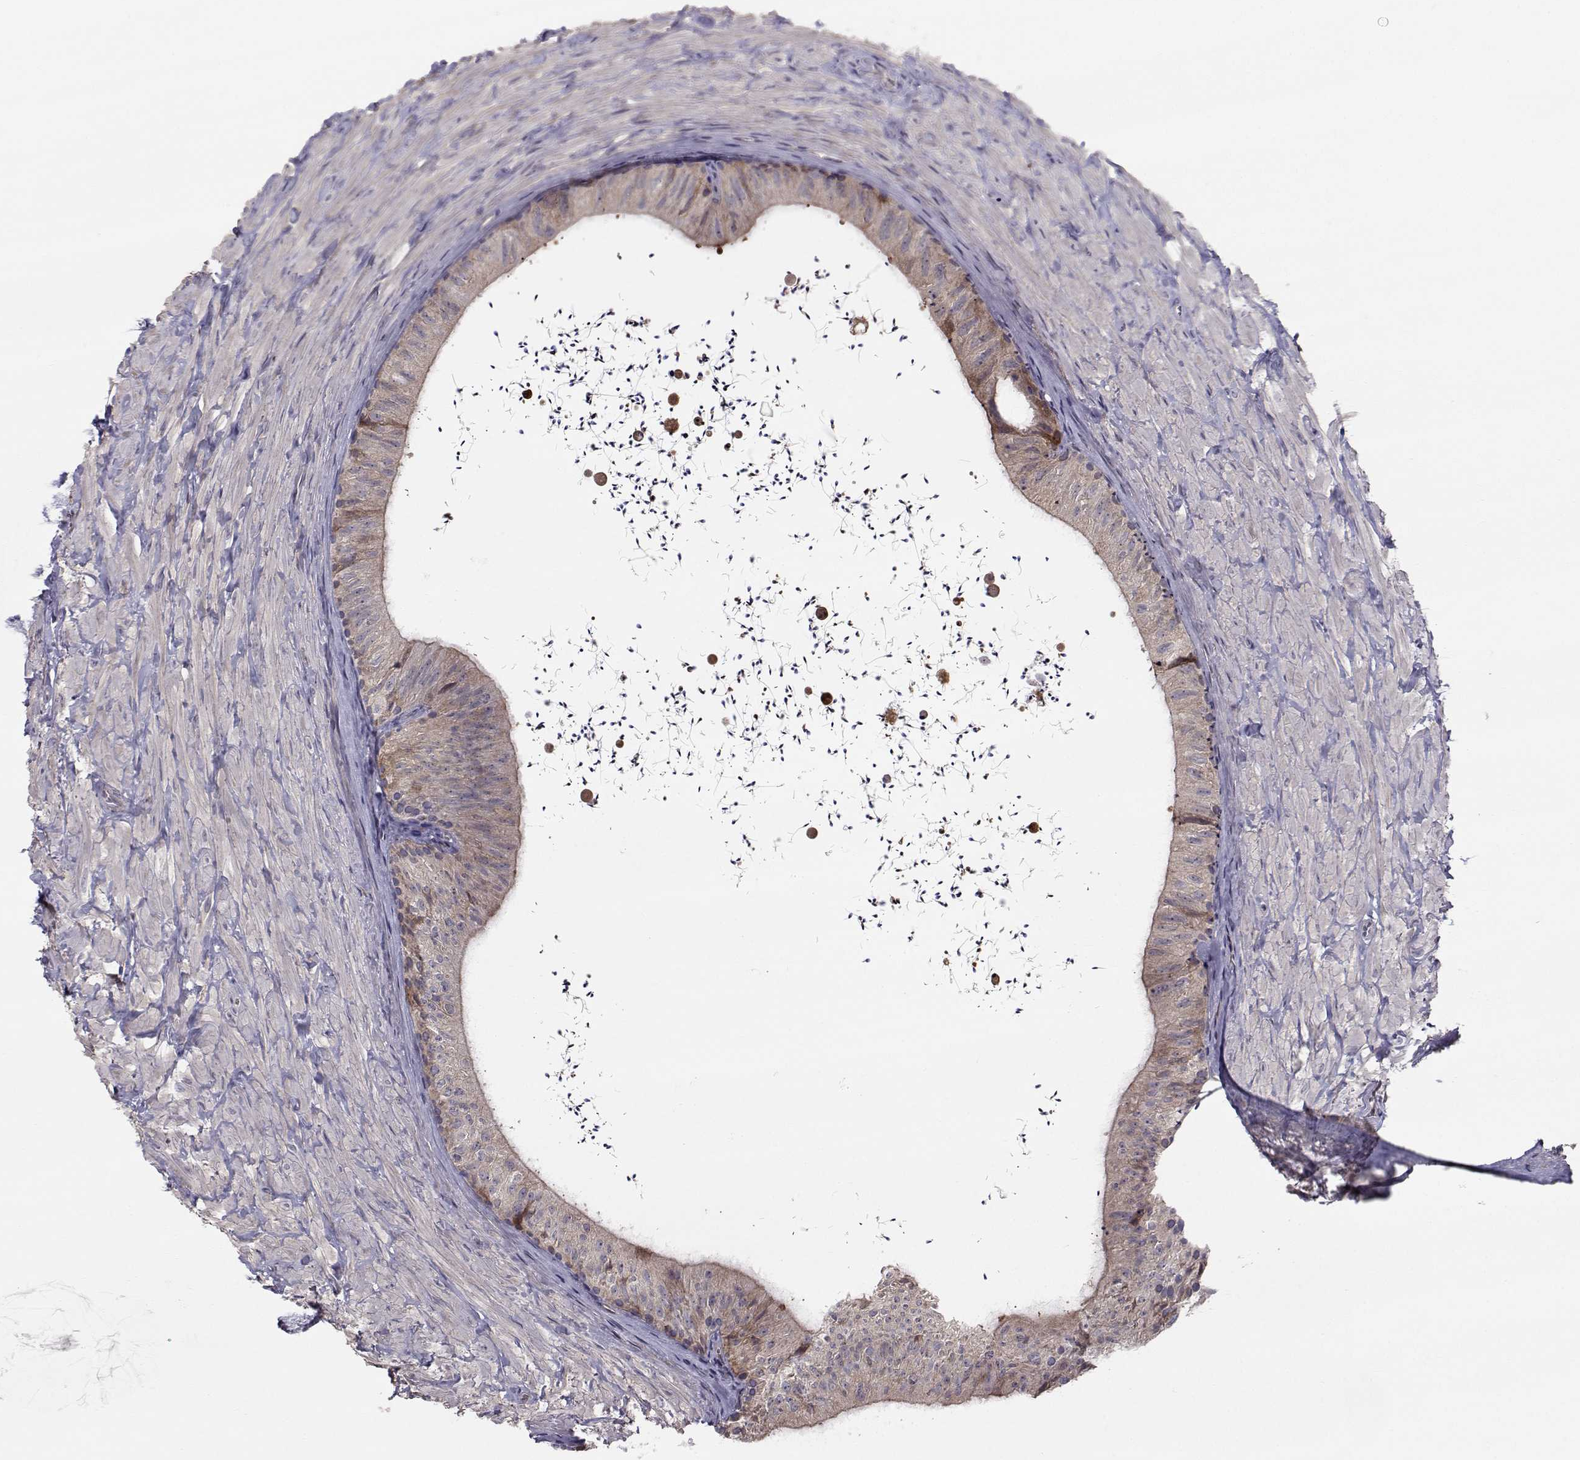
{"staining": {"intensity": "strong", "quantity": "<25%", "location": "cytoplasmic/membranous"}, "tissue": "epididymis", "cell_type": "Glandular cells", "image_type": "normal", "snomed": [{"axis": "morphology", "description": "Normal tissue, NOS"}, {"axis": "topography", "description": "Epididymis"}], "caption": "A photomicrograph showing strong cytoplasmic/membranous staining in about <25% of glandular cells in normal epididymis, as visualized by brown immunohistochemical staining.", "gene": "HSP90AB1", "patient": {"sex": "male", "age": 32}}